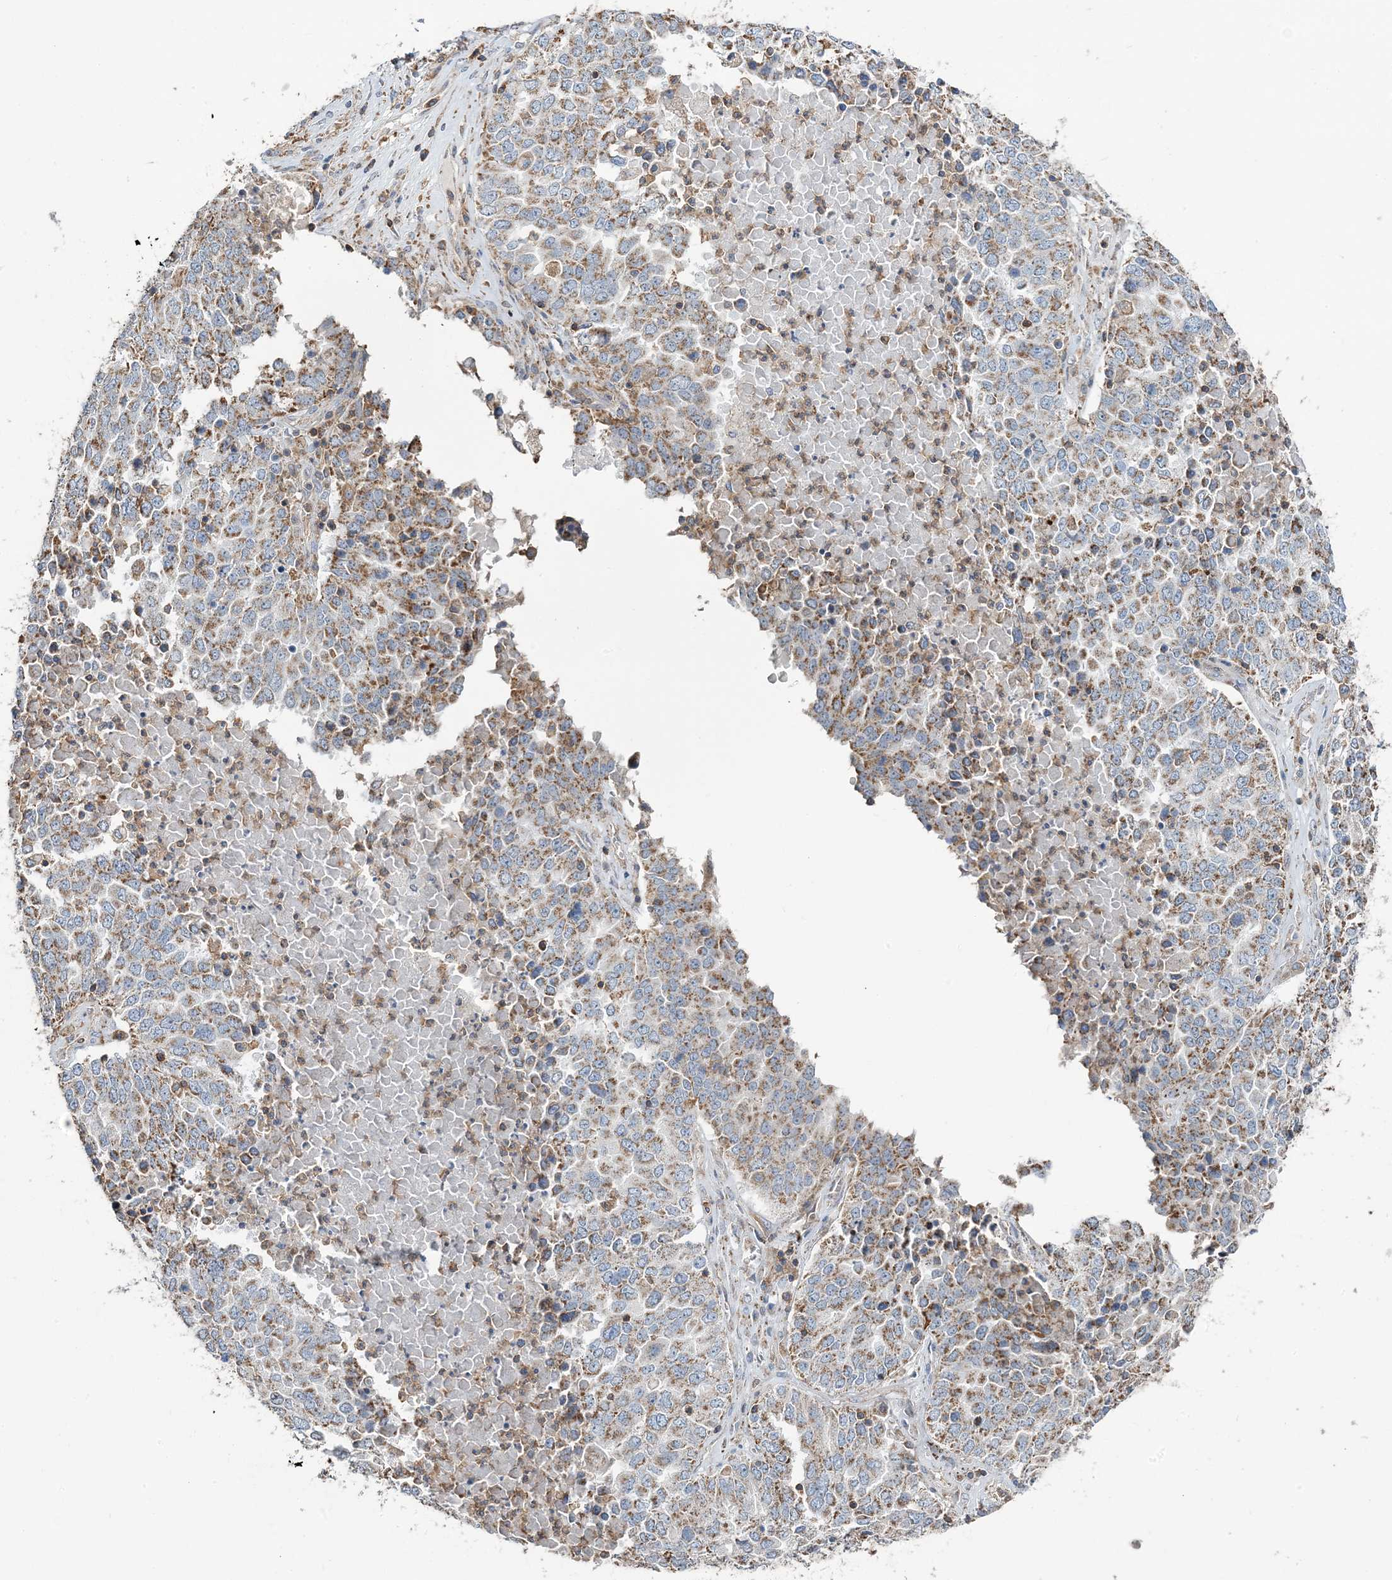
{"staining": {"intensity": "moderate", "quantity": ">75%", "location": "cytoplasmic/membranous"}, "tissue": "ovarian cancer", "cell_type": "Tumor cells", "image_type": "cancer", "snomed": [{"axis": "morphology", "description": "Carcinoma, endometroid"}, {"axis": "topography", "description": "Ovary"}], "caption": "Ovarian endometroid carcinoma tissue demonstrates moderate cytoplasmic/membranous staining in about >75% of tumor cells, visualized by immunohistochemistry. (Brightfield microscopy of DAB IHC at high magnification).", "gene": "TMLHE", "patient": {"sex": "female", "age": 62}}